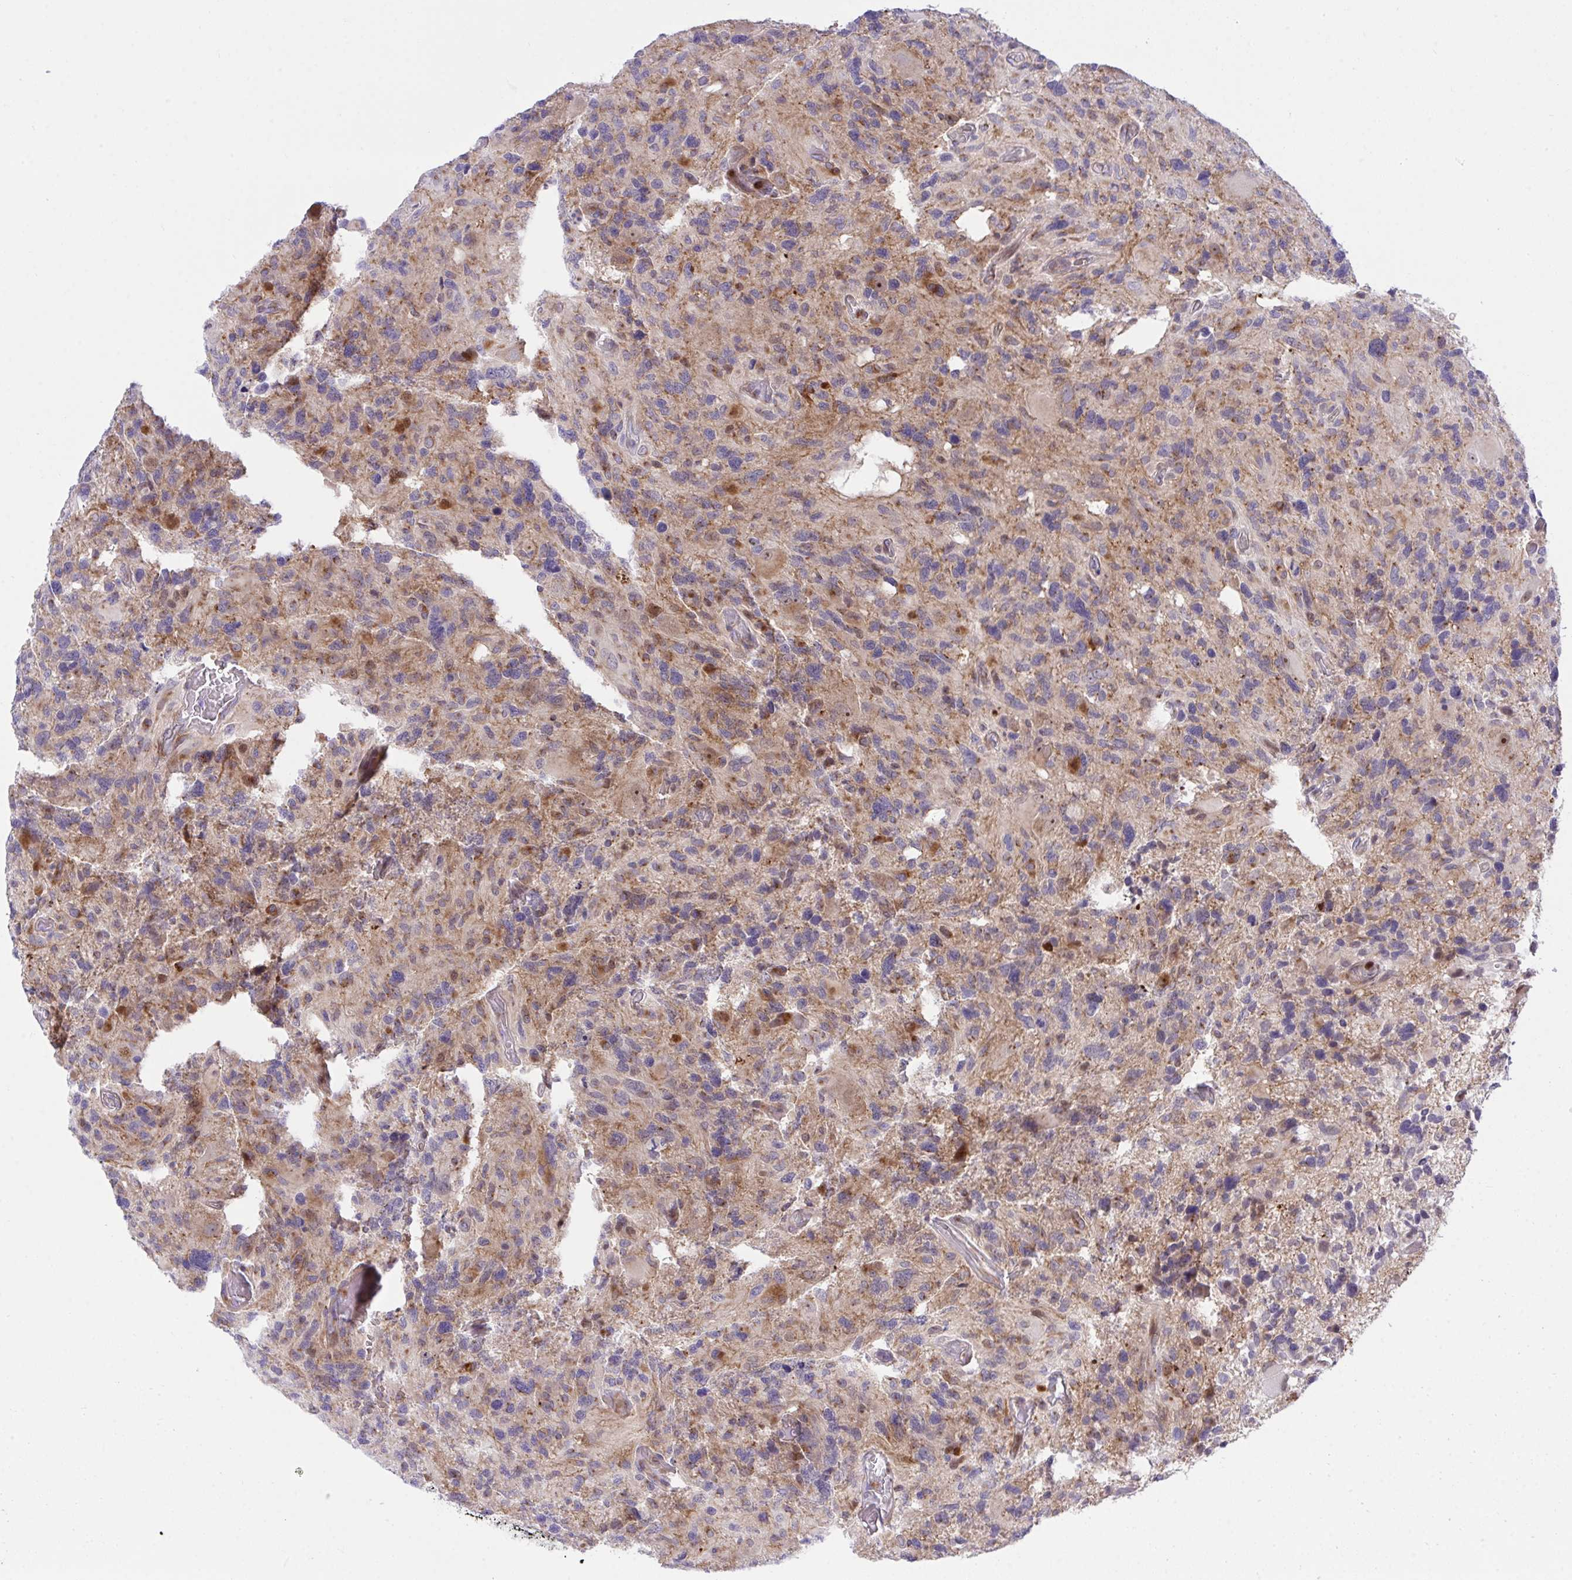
{"staining": {"intensity": "moderate", "quantity": "25%-75%", "location": "cytoplasmic/membranous,nuclear"}, "tissue": "glioma", "cell_type": "Tumor cells", "image_type": "cancer", "snomed": [{"axis": "morphology", "description": "Glioma, malignant, High grade"}, {"axis": "topography", "description": "Brain"}], "caption": "Immunohistochemistry (DAB) staining of human glioma displays moderate cytoplasmic/membranous and nuclear protein positivity in approximately 25%-75% of tumor cells.", "gene": "ZNF554", "patient": {"sex": "male", "age": 49}}